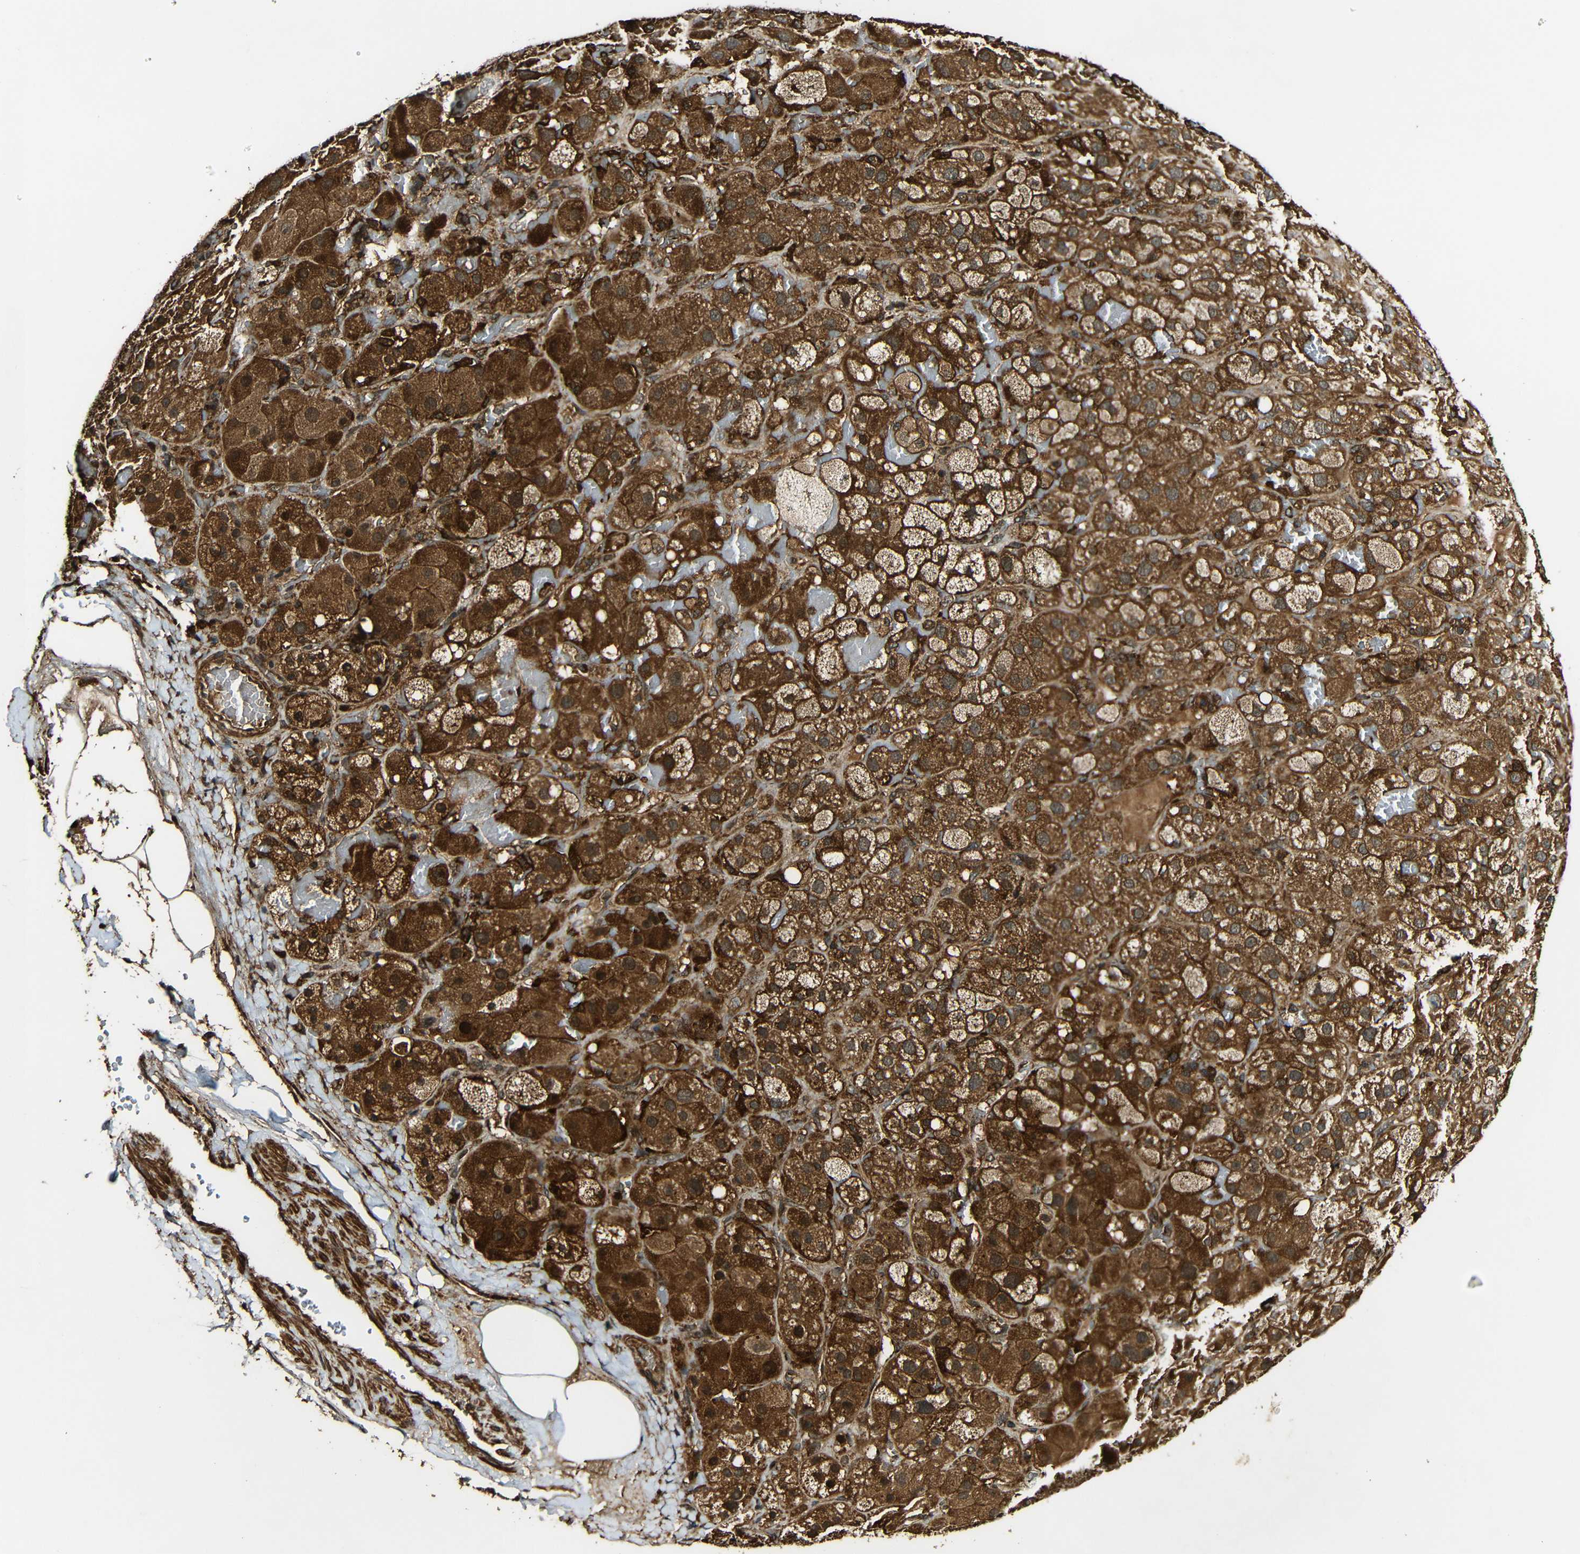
{"staining": {"intensity": "strong", "quantity": ">75%", "location": "cytoplasmic/membranous"}, "tissue": "adrenal gland", "cell_type": "Glandular cells", "image_type": "normal", "snomed": [{"axis": "morphology", "description": "Normal tissue, NOS"}, {"axis": "topography", "description": "Adrenal gland"}], "caption": "The immunohistochemical stain highlights strong cytoplasmic/membranous staining in glandular cells of unremarkable adrenal gland. (Stains: DAB (3,3'-diaminobenzidine) in brown, nuclei in blue, Microscopy: brightfield microscopy at high magnification).", "gene": "CASP8", "patient": {"sex": "female", "age": 47}}